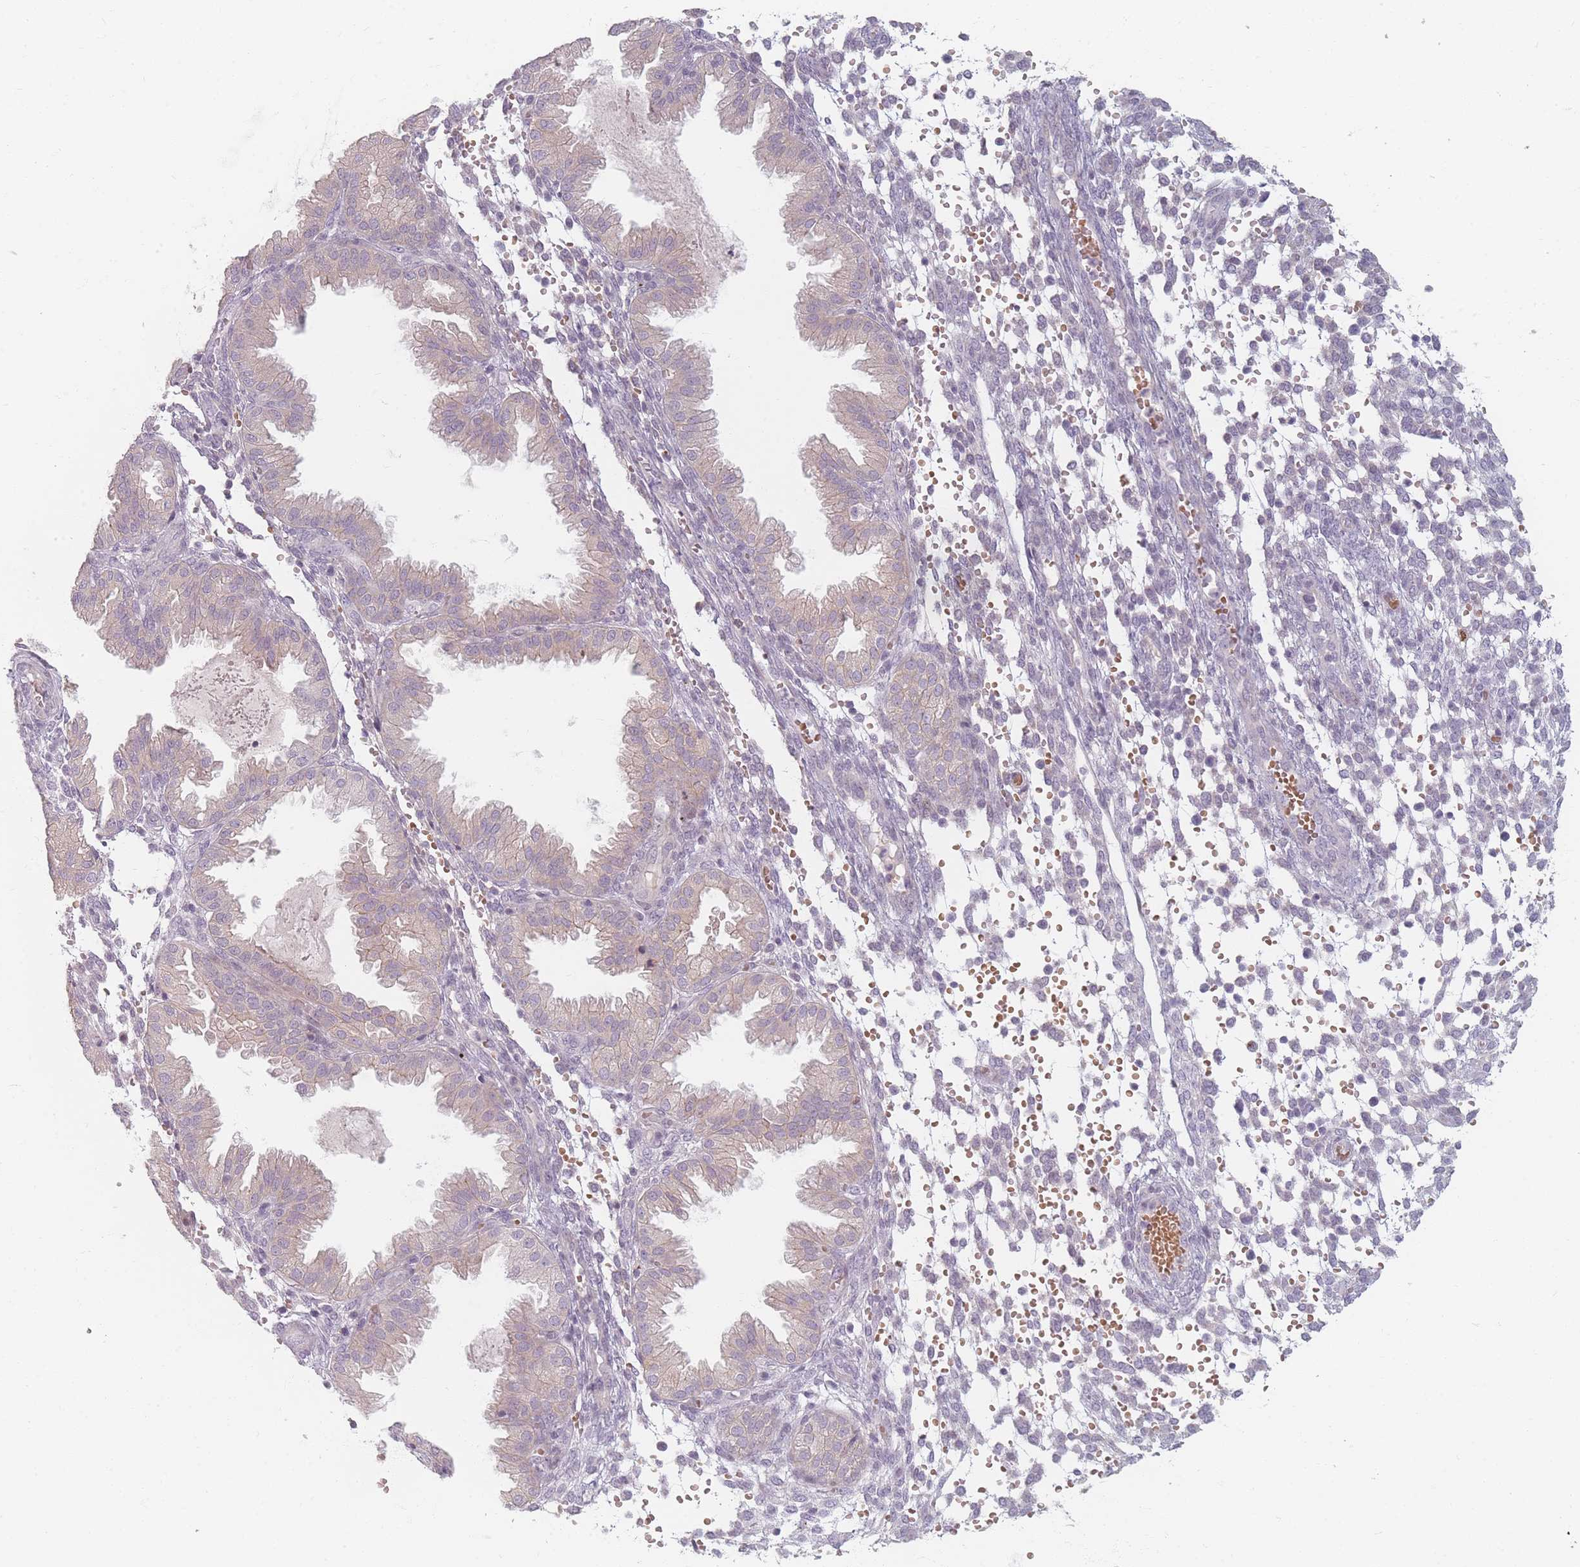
{"staining": {"intensity": "negative", "quantity": "none", "location": "none"}, "tissue": "endometrium", "cell_type": "Cells in endometrial stroma", "image_type": "normal", "snomed": [{"axis": "morphology", "description": "Normal tissue, NOS"}, {"axis": "topography", "description": "Endometrium"}], "caption": "IHC of normal human endometrium demonstrates no staining in cells in endometrial stroma. (Stains: DAB (3,3'-diaminobenzidine) immunohistochemistry (IHC) with hematoxylin counter stain, Microscopy: brightfield microscopy at high magnification).", "gene": "TMOD1", "patient": {"sex": "female", "age": 33}}